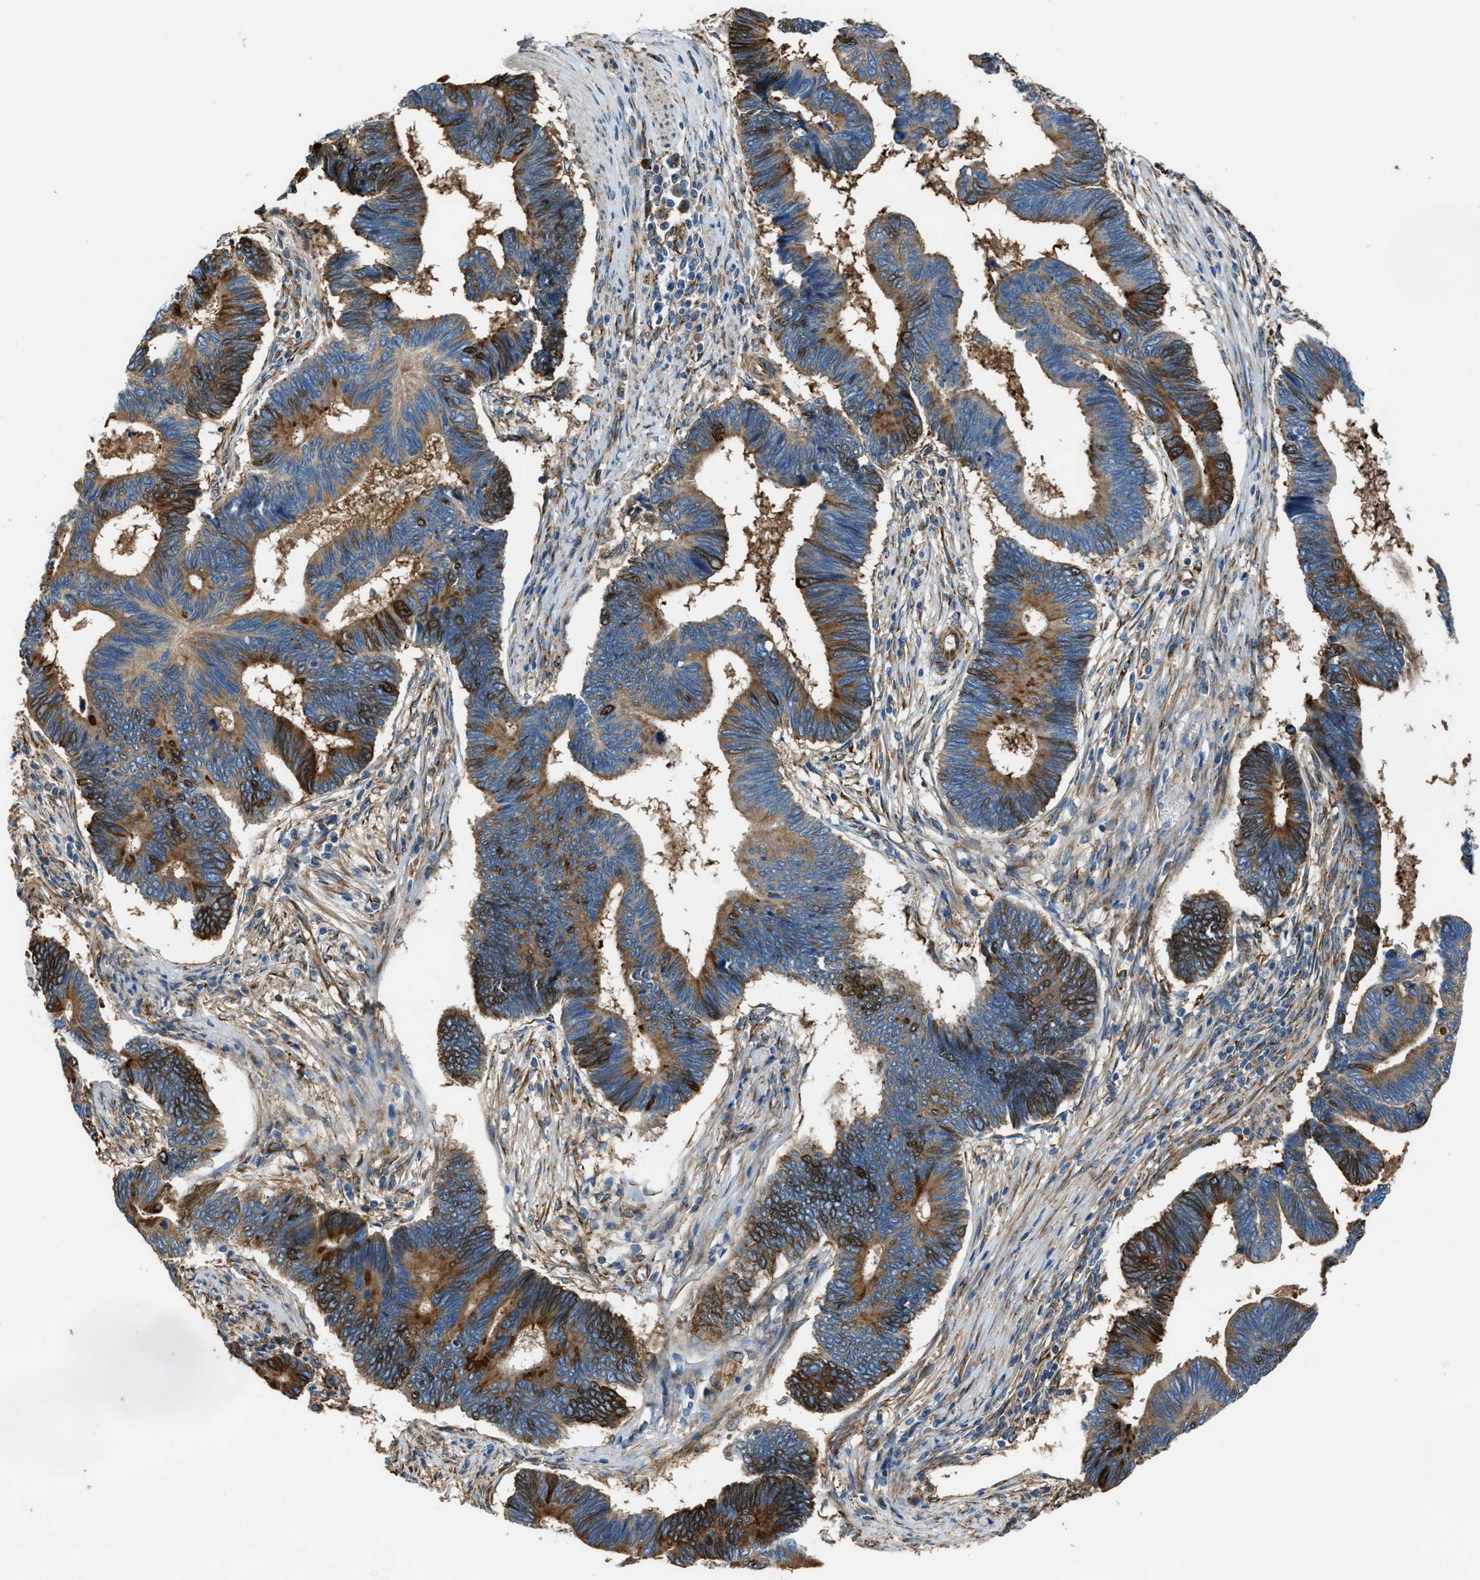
{"staining": {"intensity": "moderate", "quantity": ">75%", "location": "cytoplasmic/membranous"}, "tissue": "pancreatic cancer", "cell_type": "Tumor cells", "image_type": "cancer", "snomed": [{"axis": "morphology", "description": "Adenocarcinoma, NOS"}, {"axis": "topography", "description": "Pancreas"}], "caption": "A histopathology image of pancreatic adenocarcinoma stained for a protein reveals moderate cytoplasmic/membranous brown staining in tumor cells. Nuclei are stained in blue.", "gene": "TRPC1", "patient": {"sex": "female", "age": 70}}